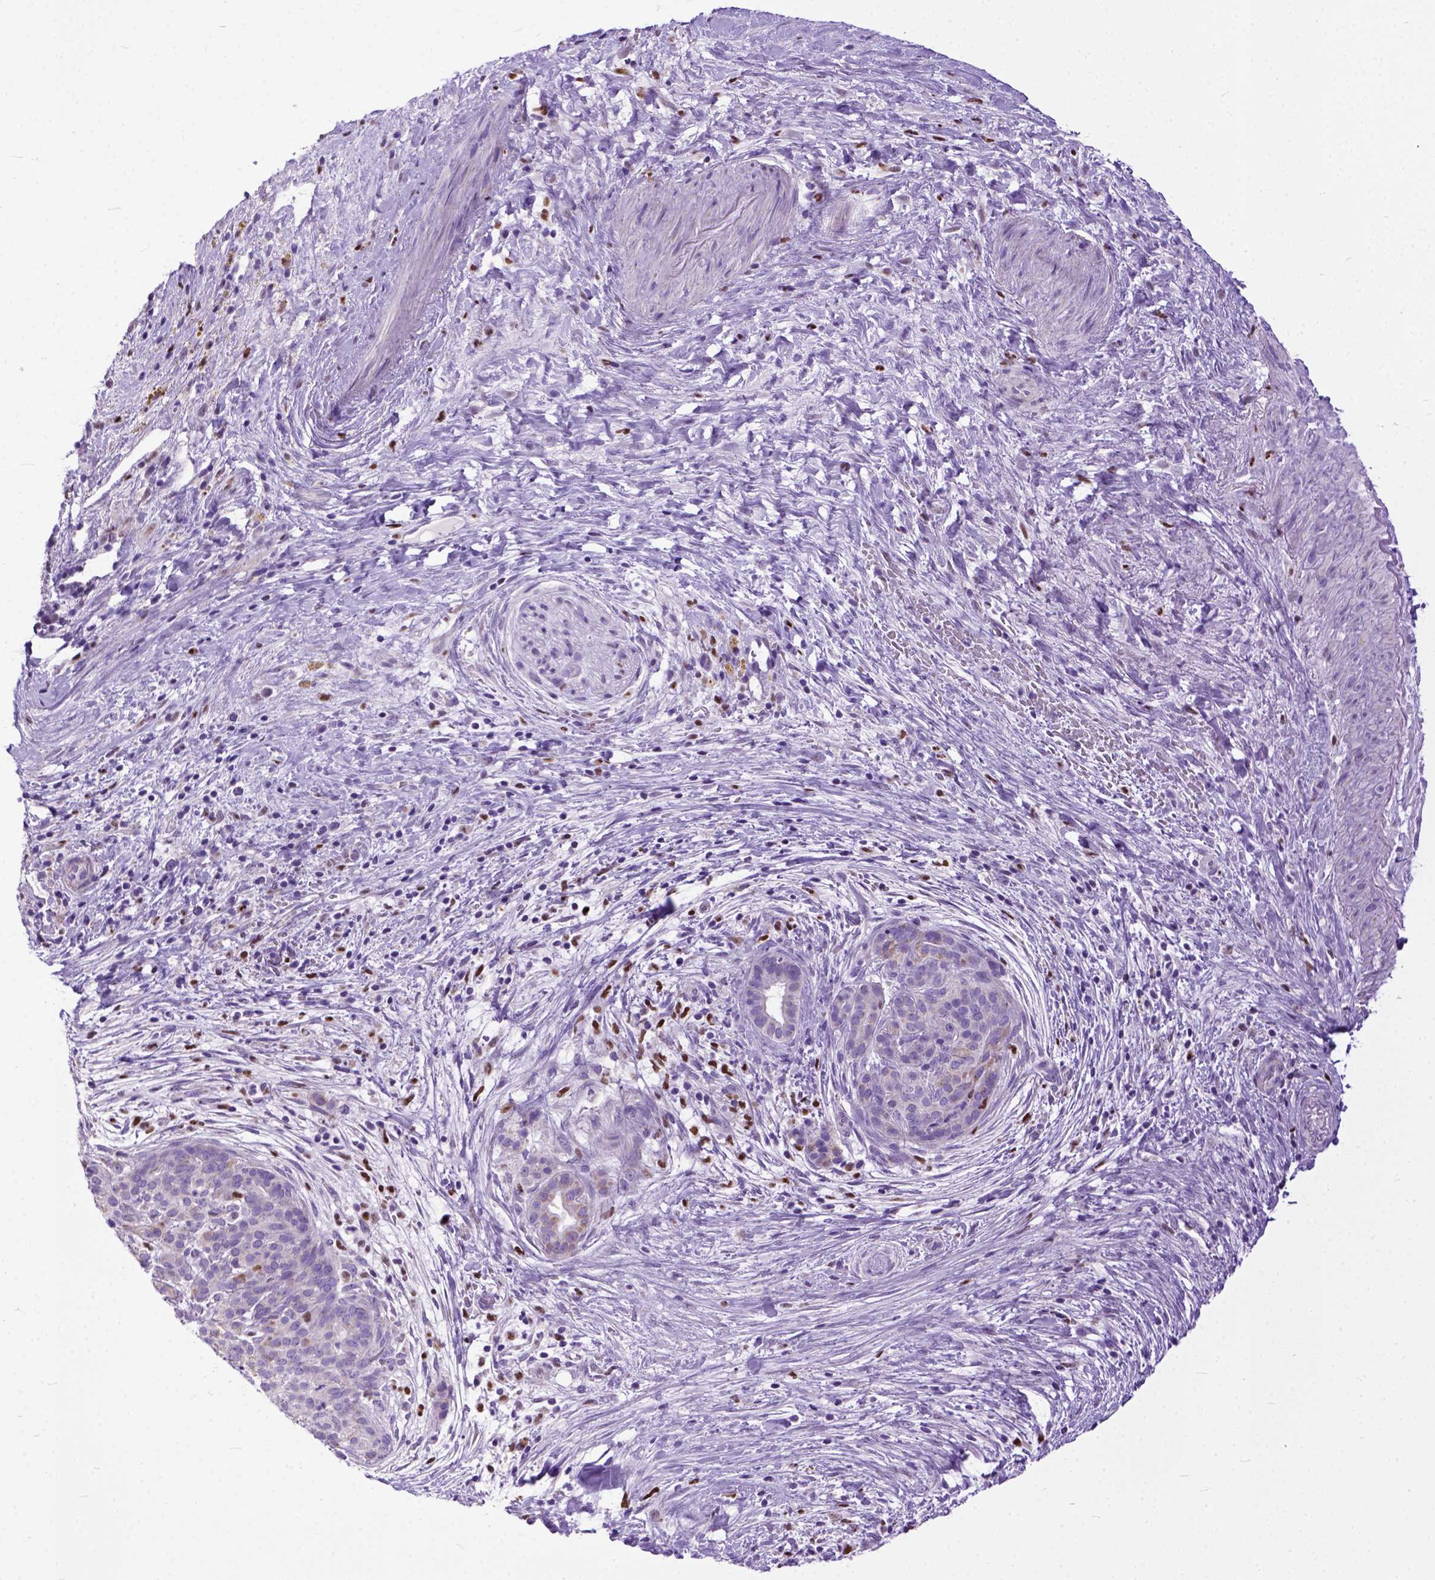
{"staining": {"intensity": "moderate", "quantity": "<25%", "location": "cytoplasmic/membranous"}, "tissue": "pancreatic cancer", "cell_type": "Tumor cells", "image_type": "cancer", "snomed": [{"axis": "morphology", "description": "Adenocarcinoma, NOS"}, {"axis": "topography", "description": "Pancreas"}], "caption": "Pancreatic cancer tissue shows moderate cytoplasmic/membranous positivity in approximately <25% of tumor cells Nuclei are stained in blue.", "gene": "CRB1", "patient": {"sex": "male", "age": 44}}